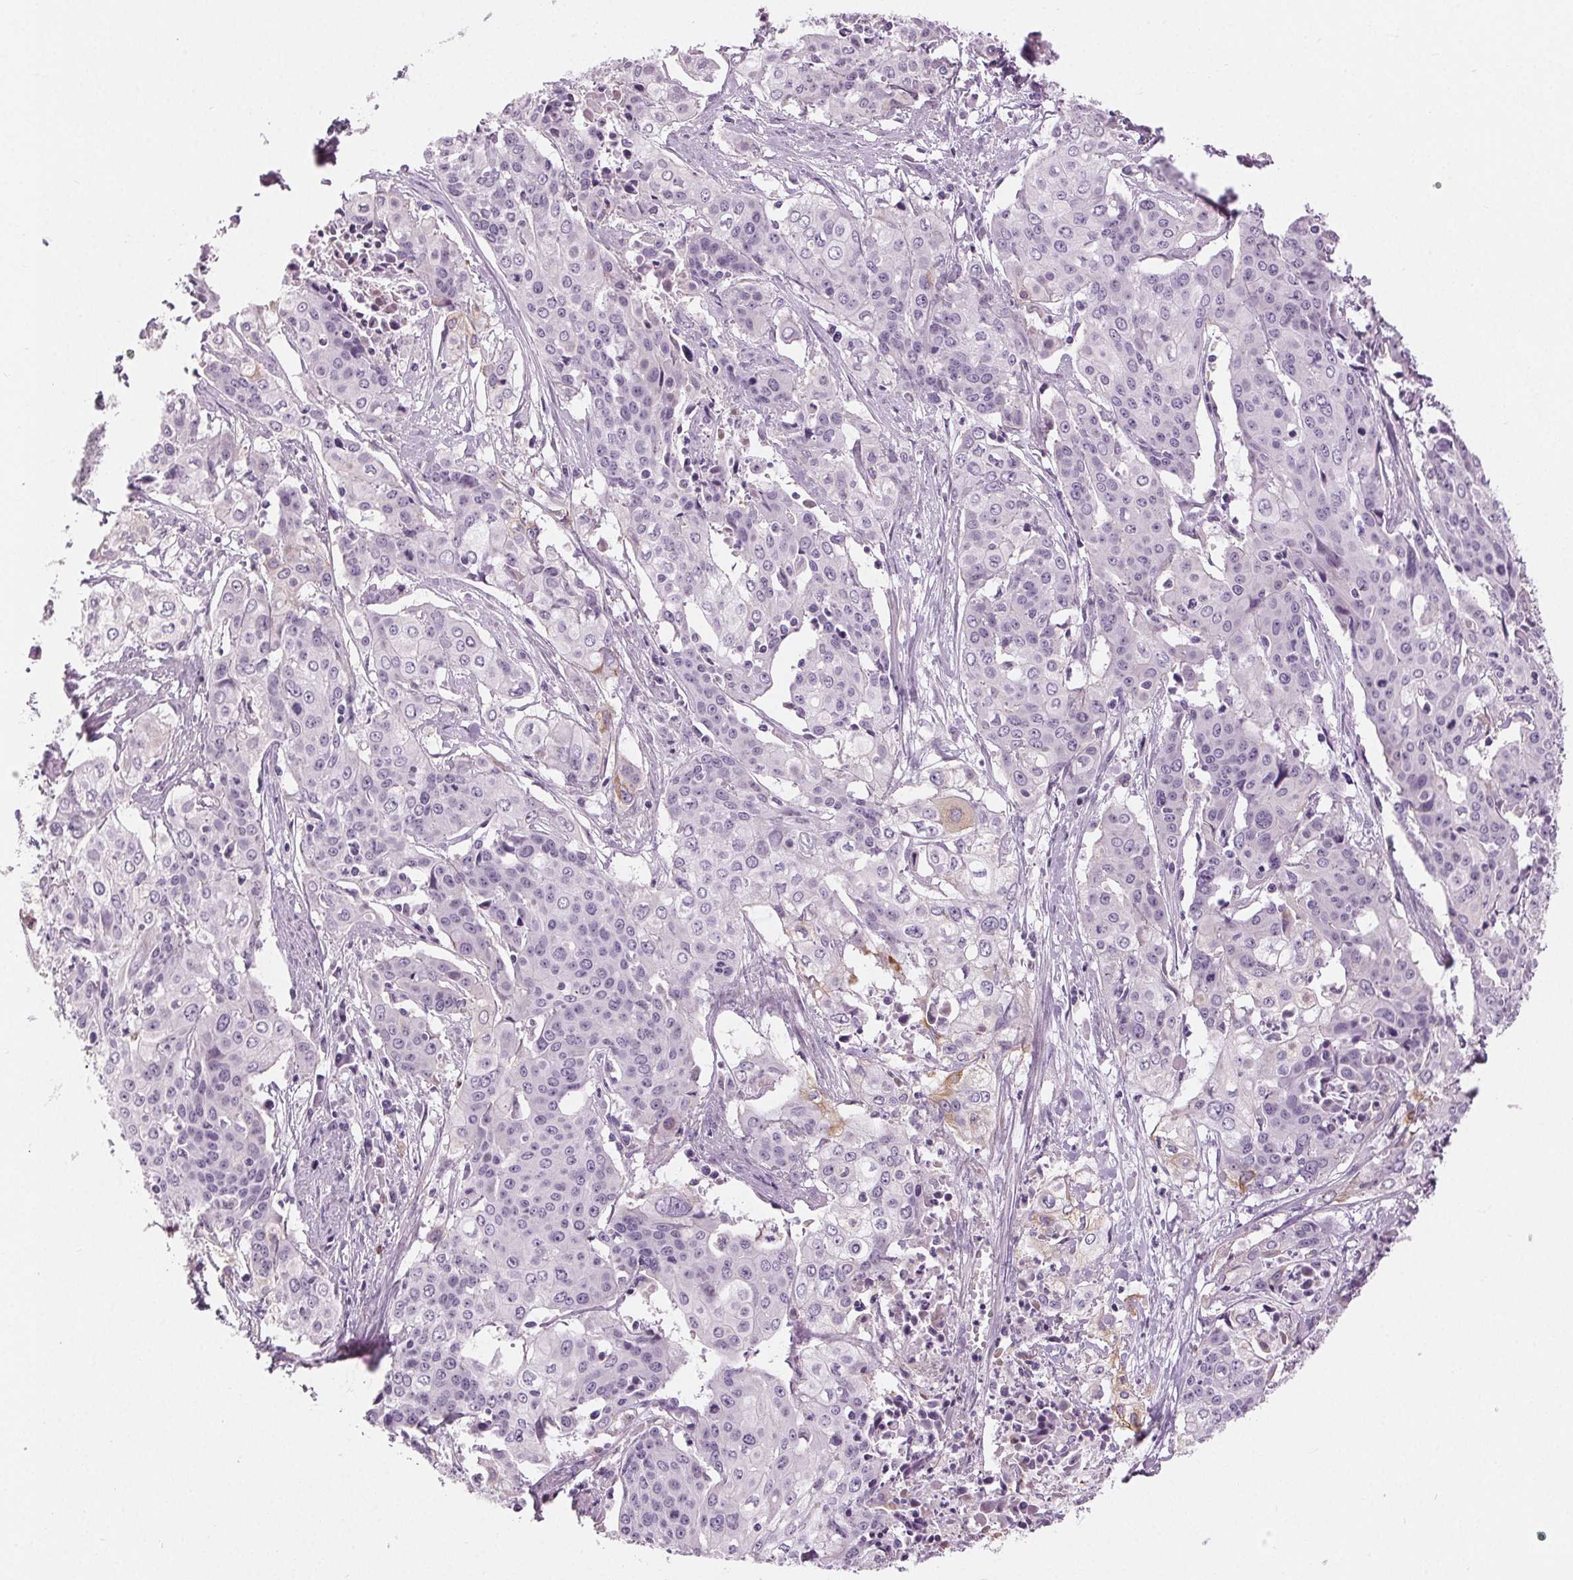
{"staining": {"intensity": "negative", "quantity": "none", "location": "none"}, "tissue": "cervical cancer", "cell_type": "Tumor cells", "image_type": "cancer", "snomed": [{"axis": "morphology", "description": "Squamous cell carcinoma, NOS"}, {"axis": "topography", "description": "Cervix"}], "caption": "Tumor cells show no significant positivity in cervical squamous cell carcinoma.", "gene": "MISP", "patient": {"sex": "female", "age": 39}}